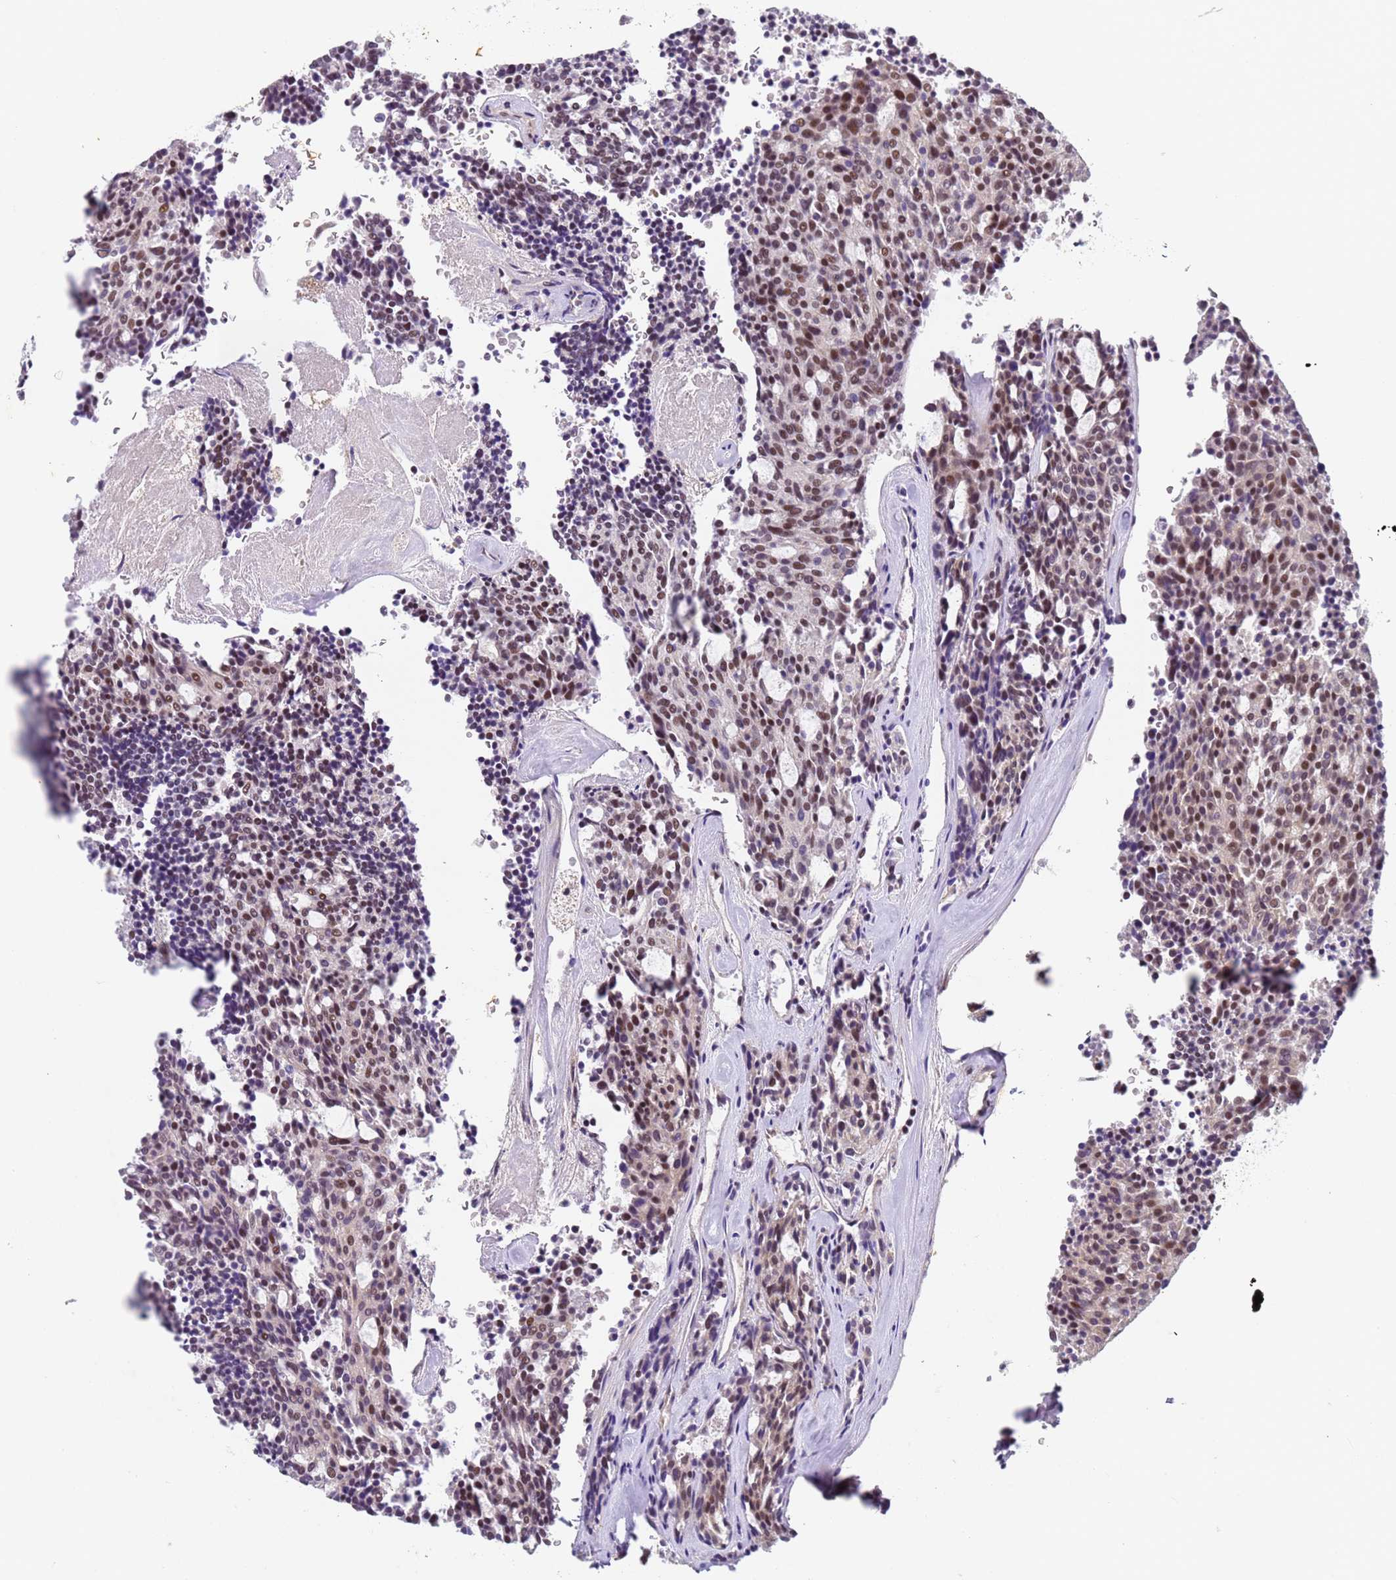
{"staining": {"intensity": "moderate", "quantity": ">75%", "location": "nuclear"}, "tissue": "carcinoid", "cell_type": "Tumor cells", "image_type": "cancer", "snomed": [{"axis": "morphology", "description": "Carcinoid, malignant, NOS"}, {"axis": "topography", "description": "Pancreas"}], "caption": "A micrograph of carcinoid (malignant) stained for a protein shows moderate nuclear brown staining in tumor cells. (brown staining indicates protein expression, while blue staining denotes nuclei).", "gene": "FNBP4", "patient": {"sex": "female", "age": 54}}